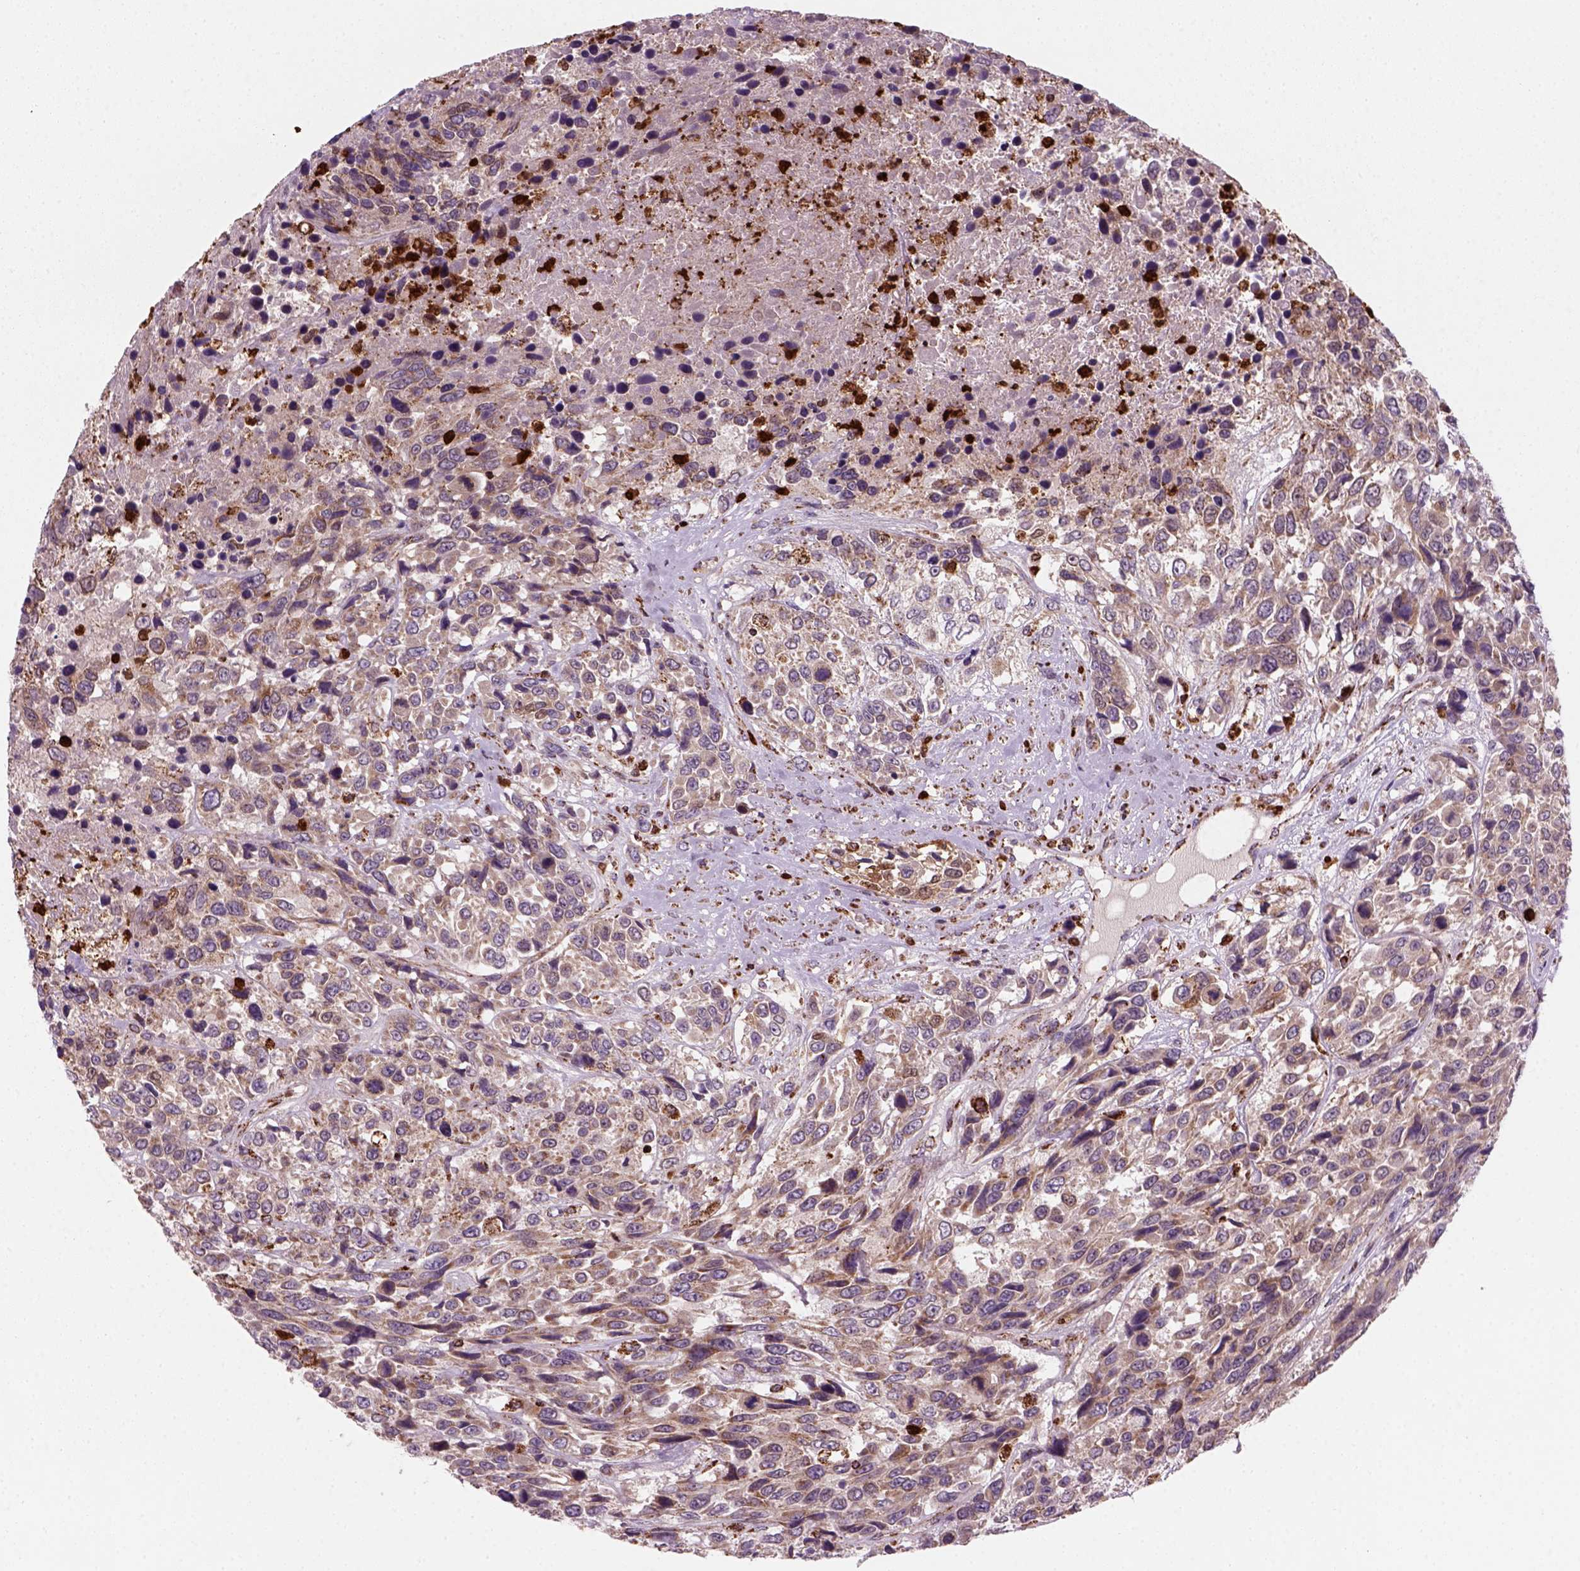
{"staining": {"intensity": "weak", "quantity": ">75%", "location": "cytoplasmic/membranous"}, "tissue": "urothelial cancer", "cell_type": "Tumor cells", "image_type": "cancer", "snomed": [{"axis": "morphology", "description": "Urothelial carcinoma, High grade"}, {"axis": "topography", "description": "Urinary bladder"}], "caption": "Brown immunohistochemical staining in human urothelial cancer demonstrates weak cytoplasmic/membranous positivity in about >75% of tumor cells.", "gene": "NUDT16L1", "patient": {"sex": "female", "age": 70}}